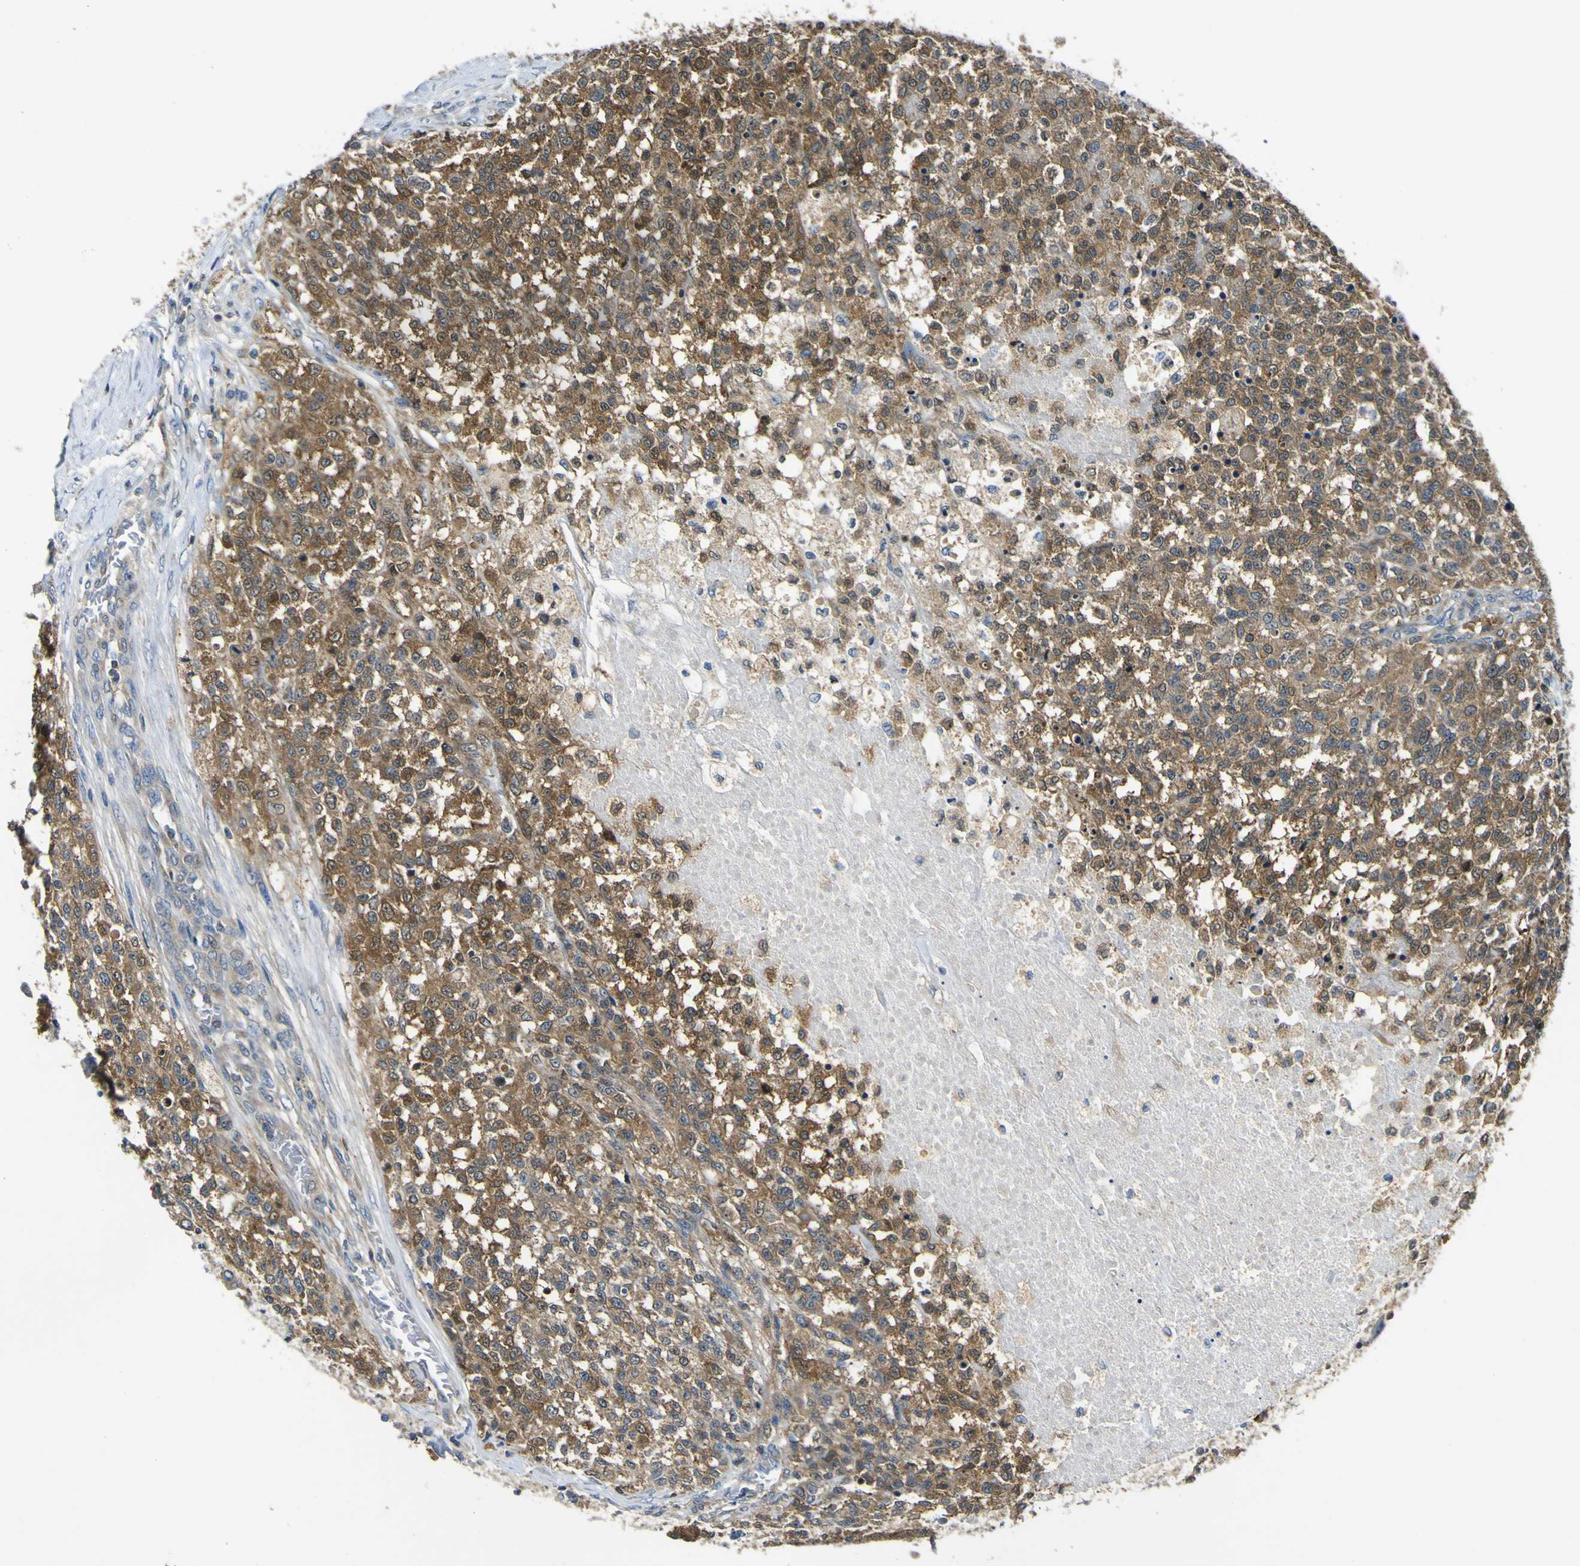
{"staining": {"intensity": "moderate", "quantity": ">75%", "location": "cytoplasmic/membranous"}, "tissue": "testis cancer", "cell_type": "Tumor cells", "image_type": "cancer", "snomed": [{"axis": "morphology", "description": "Seminoma, NOS"}, {"axis": "topography", "description": "Testis"}], "caption": "Immunohistochemistry (IHC) histopathology image of human testis cancer stained for a protein (brown), which shows medium levels of moderate cytoplasmic/membranous positivity in about >75% of tumor cells.", "gene": "EML2", "patient": {"sex": "male", "age": 59}}